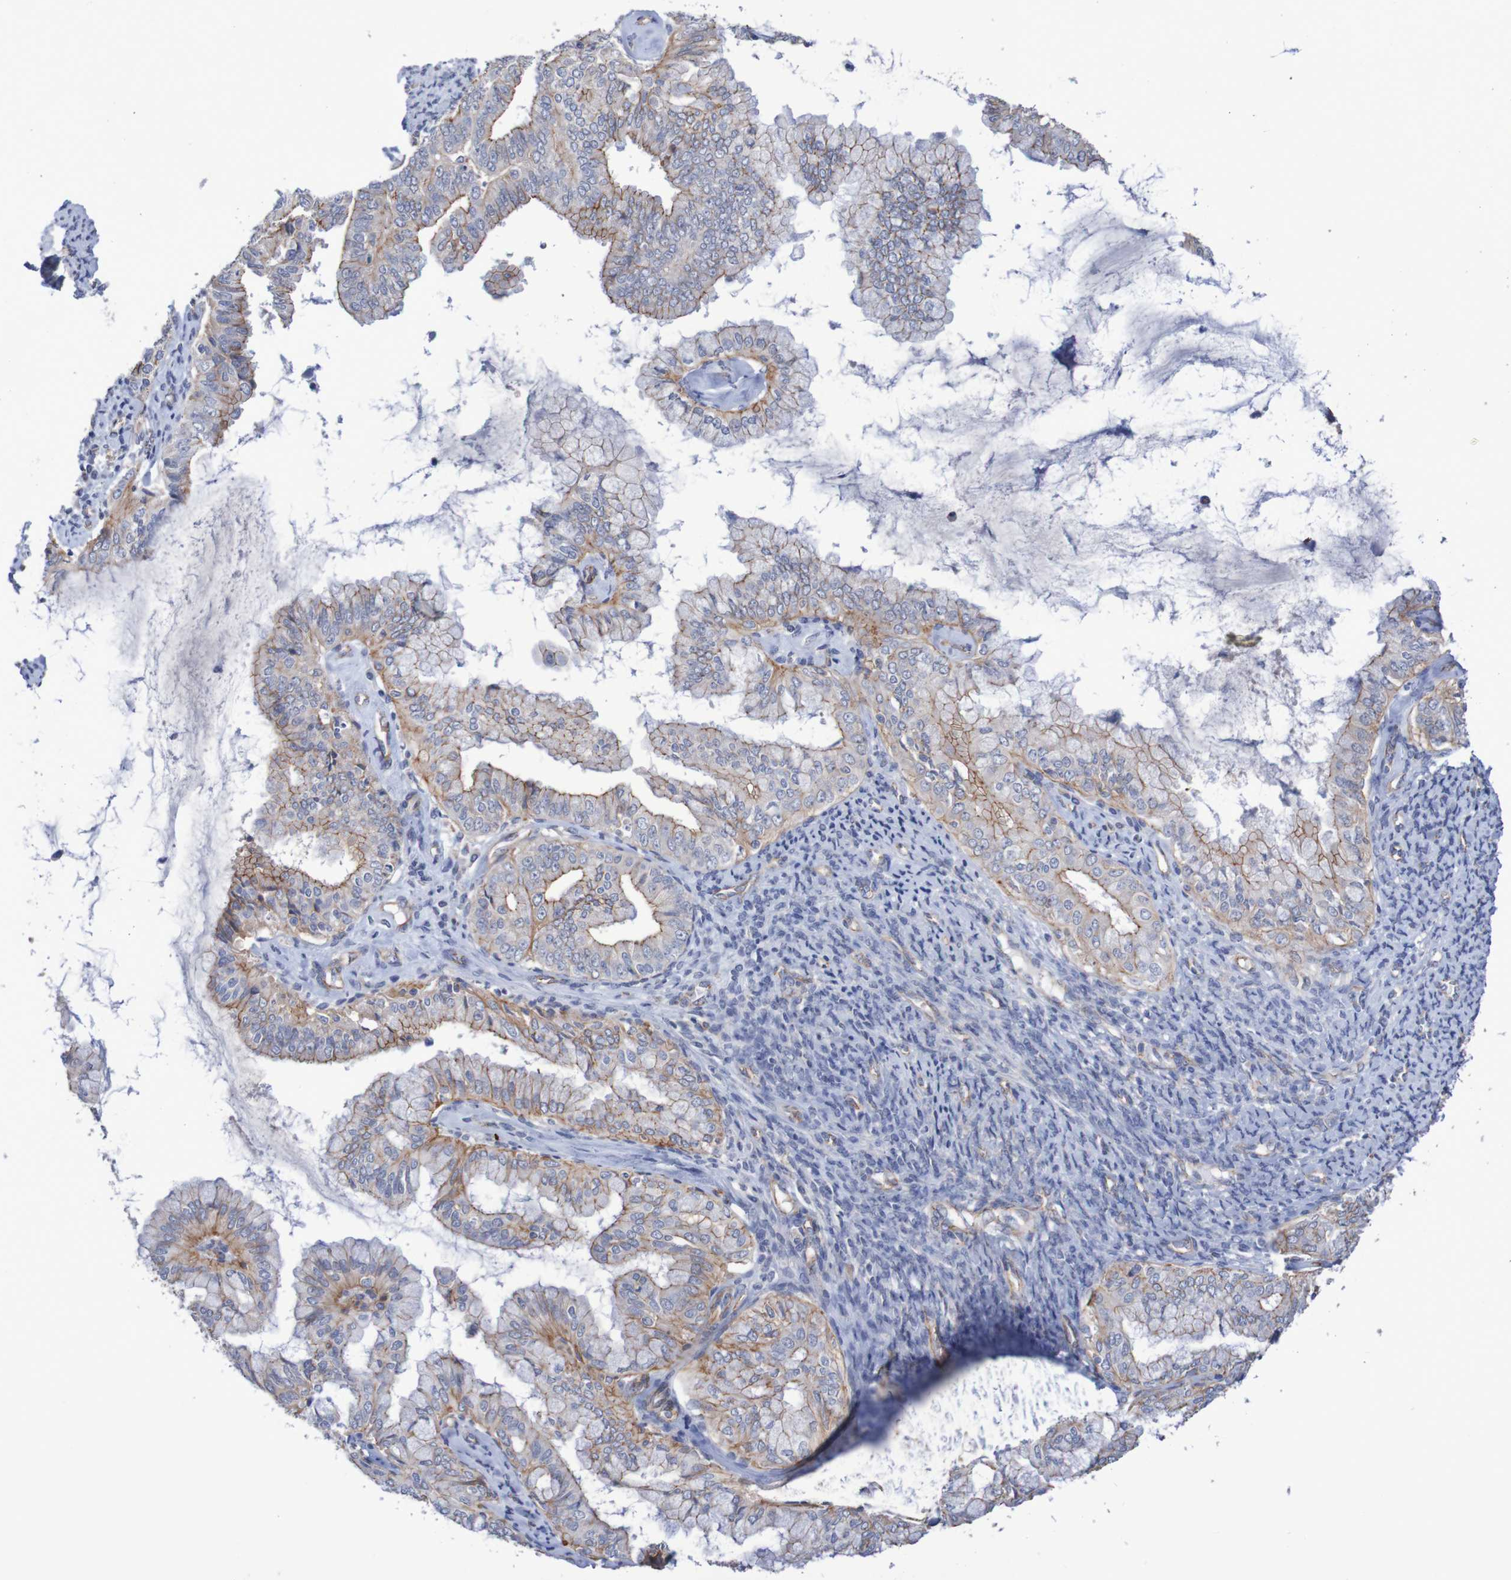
{"staining": {"intensity": "moderate", "quantity": "25%-75%", "location": "cytoplasmic/membranous"}, "tissue": "endometrial cancer", "cell_type": "Tumor cells", "image_type": "cancer", "snomed": [{"axis": "morphology", "description": "Adenocarcinoma, NOS"}, {"axis": "topography", "description": "Endometrium"}], "caption": "Immunohistochemical staining of endometrial adenocarcinoma demonstrates medium levels of moderate cytoplasmic/membranous protein positivity in about 25%-75% of tumor cells.", "gene": "NECTIN2", "patient": {"sex": "female", "age": 63}}